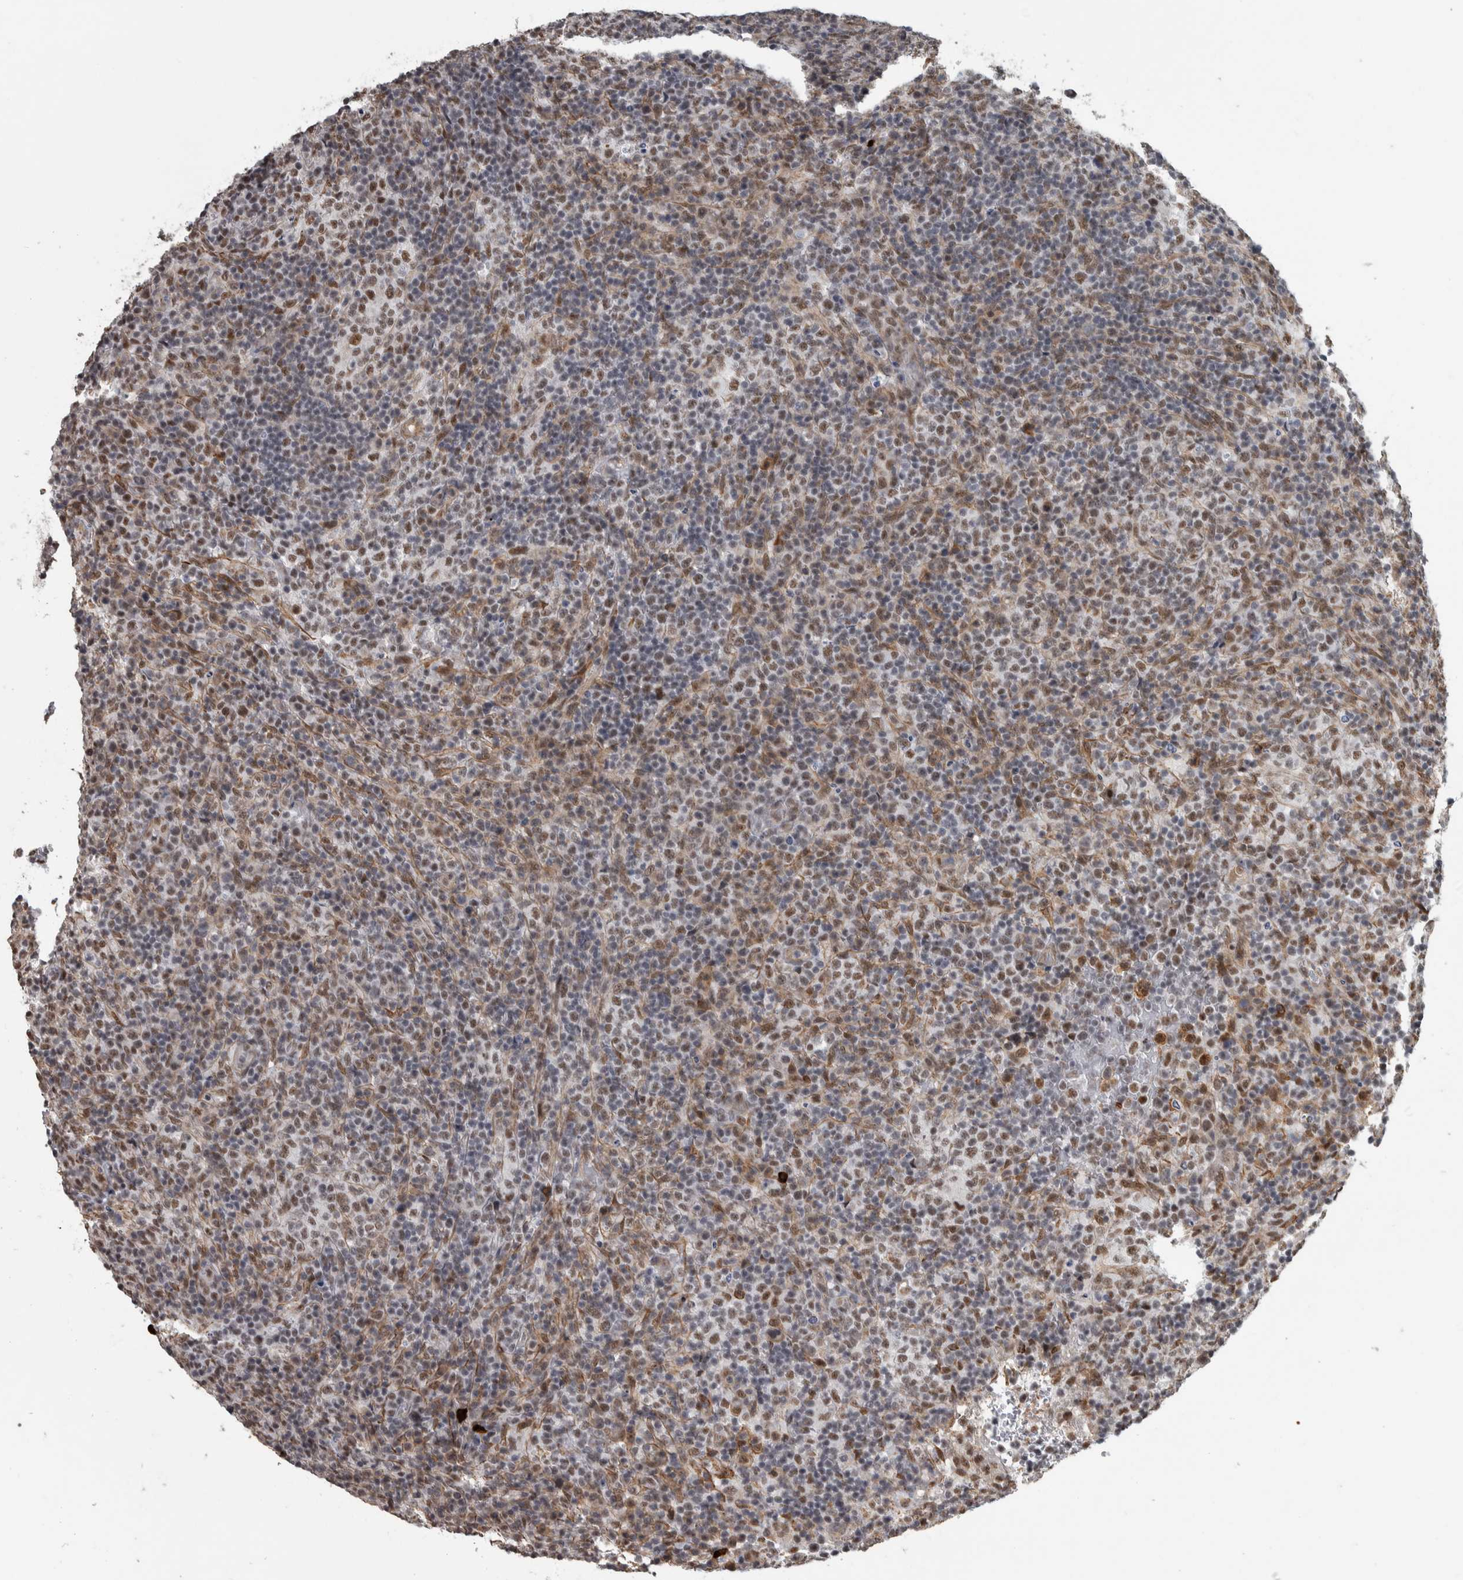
{"staining": {"intensity": "moderate", "quantity": "25%-75%", "location": "nuclear"}, "tissue": "lymphoma", "cell_type": "Tumor cells", "image_type": "cancer", "snomed": [{"axis": "morphology", "description": "Malignant lymphoma, non-Hodgkin's type, High grade"}, {"axis": "topography", "description": "Lymph node"}], "caption": "Moderate nuclear positivity for a protein is seen in approximately 25%-75% of tumor cells of high-grade malignant lymphoma, non-Hodgkin's type using immunohistochemistry.", "gene": "DDX42", "patient": {"sex": "female", "age": 76}}